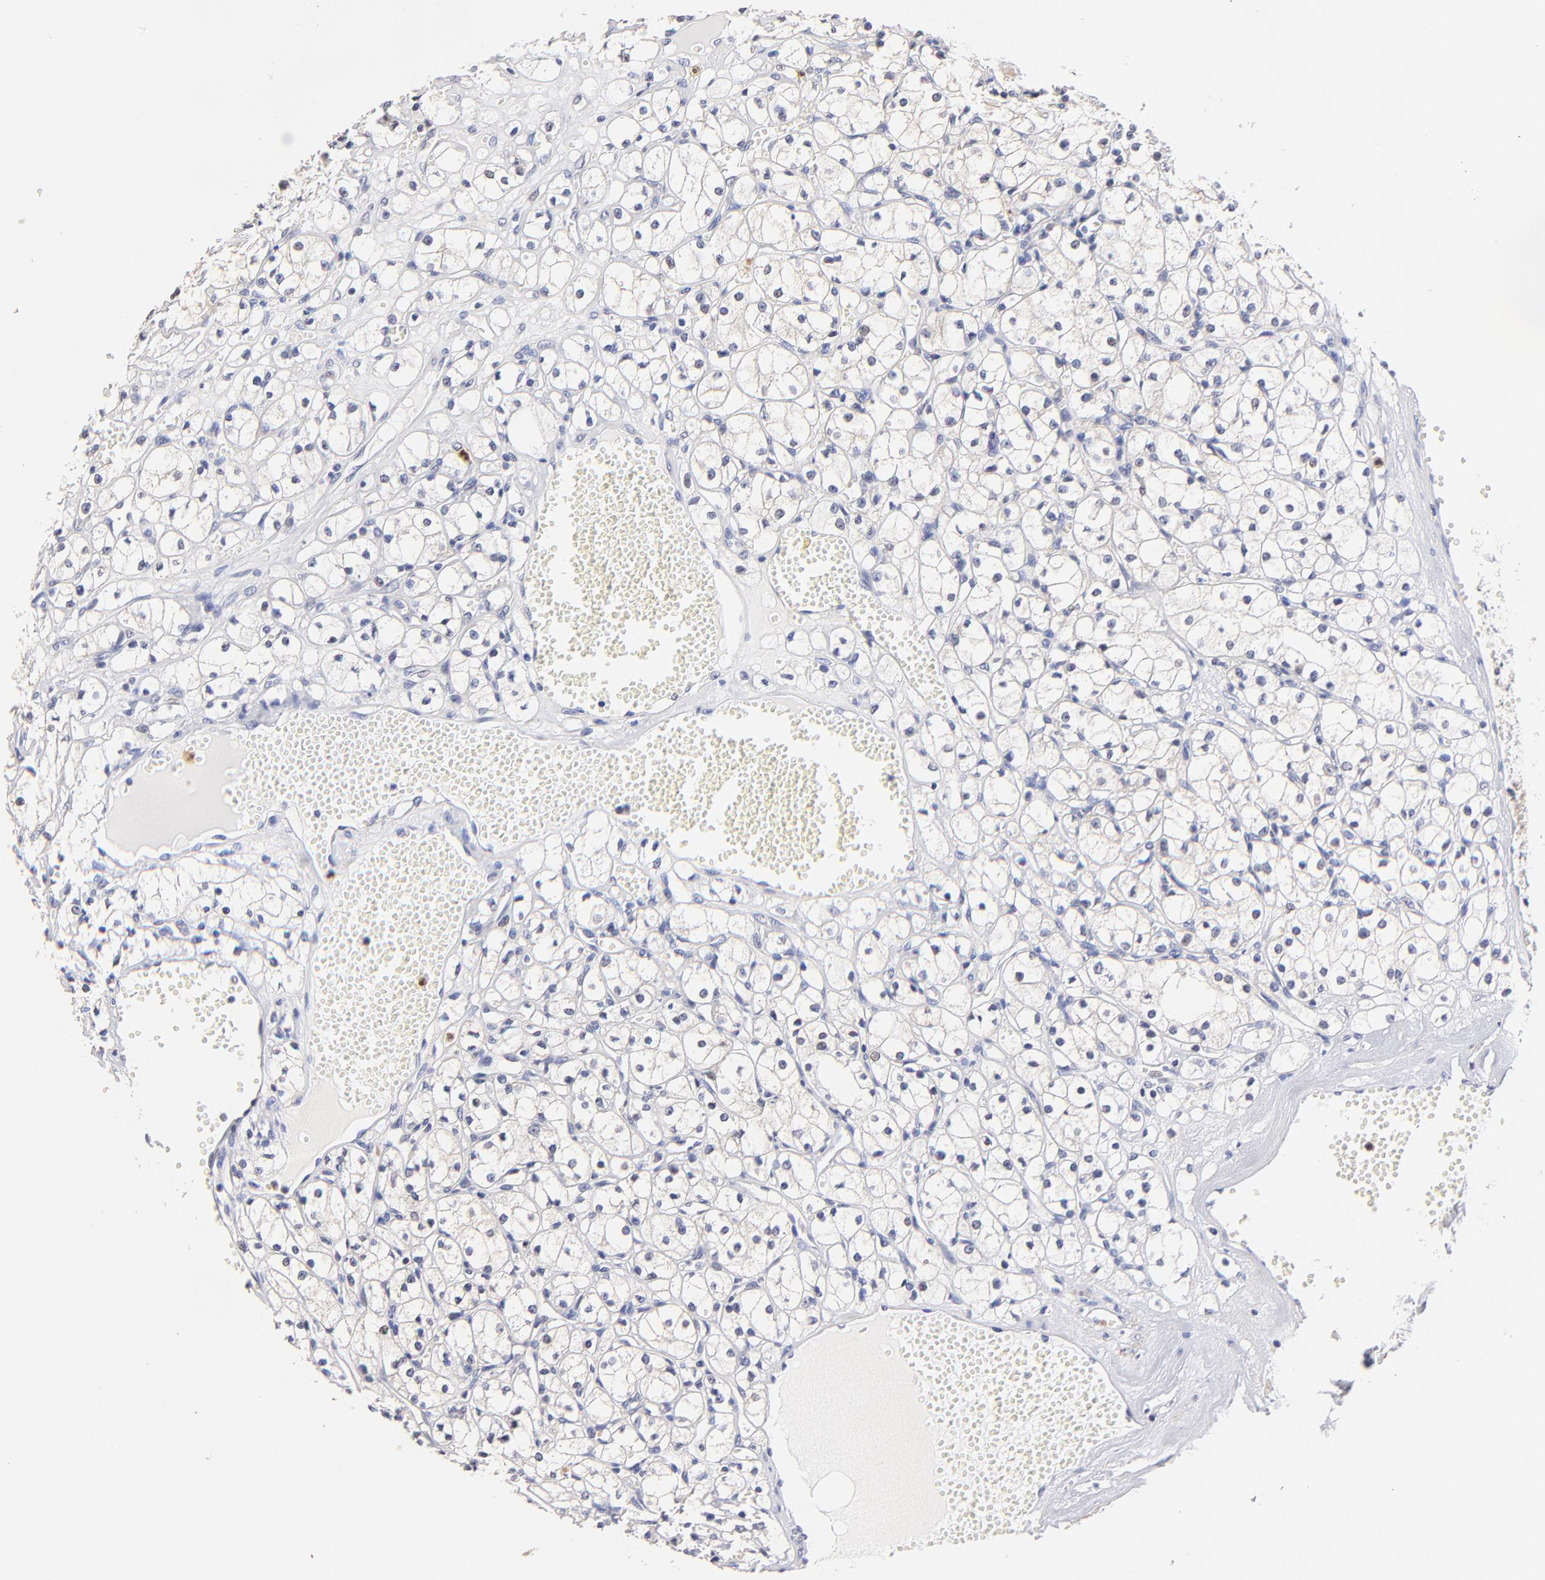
{"staining": {"intensity": "negative", "quantity": "none", "location": "none"}, "tissue": "renal cancer", "cell_type": "Tumor cells", "image_type": "cancer", "snomed": [{"axis": "morphology", "description": "Adenocarcinoma, NOS"}, {"axis": "topography", "description": "Kidney"}], "caption": "Micrograph shows no significant protein staining in tumor cells of renal cancer.", "gene": "BBOF1", "patient": {"sex": "male", "age": 61}}